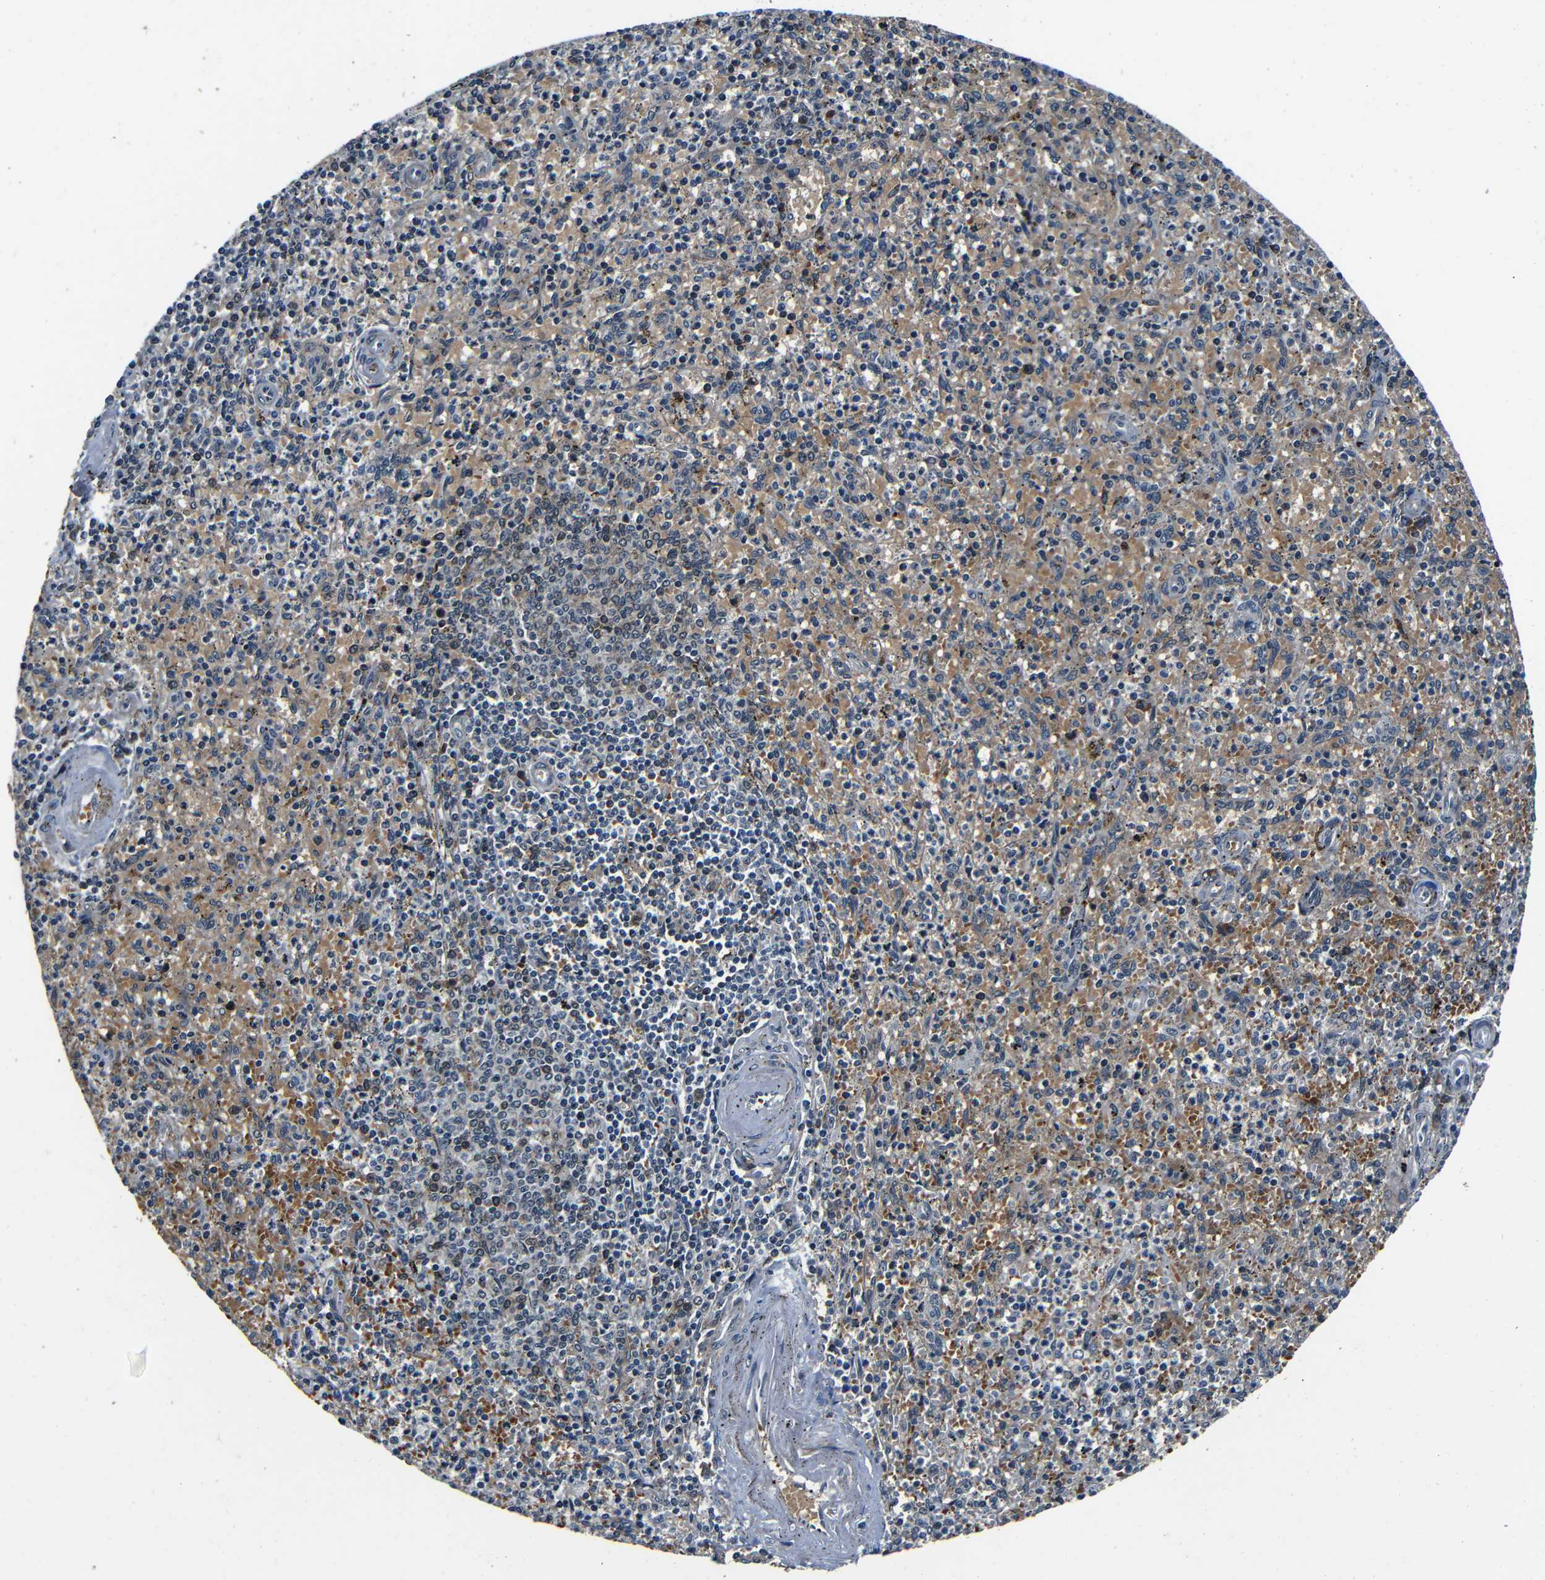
{"staining": {"intensity": "moderate", "quantity": "25%-75%", "location": "cytoplasmic/membranous,nuclear"}, "tissue": "spleen", "cell_type": "Cells in red pulp", "image_type": "normal", "snomed": [{"axis": "morphology", "description": "Normal tissue, NOS"}, {"axis": "topography", "description": "Spleen"}], "caption": "High-magnification brightfield microscopy of normal spleen stained with DAB (3,3'-diaminobenzidine) (brown) and counterstained with hematoxylin (blue). cells in red pulp exhibit moderate cytoplasmic/membranous,nuclear positivity is appreciated in about25%-75% of cells.", "gene": "FOXD4L1", "patient": {"sex": "male", "age": 72}}